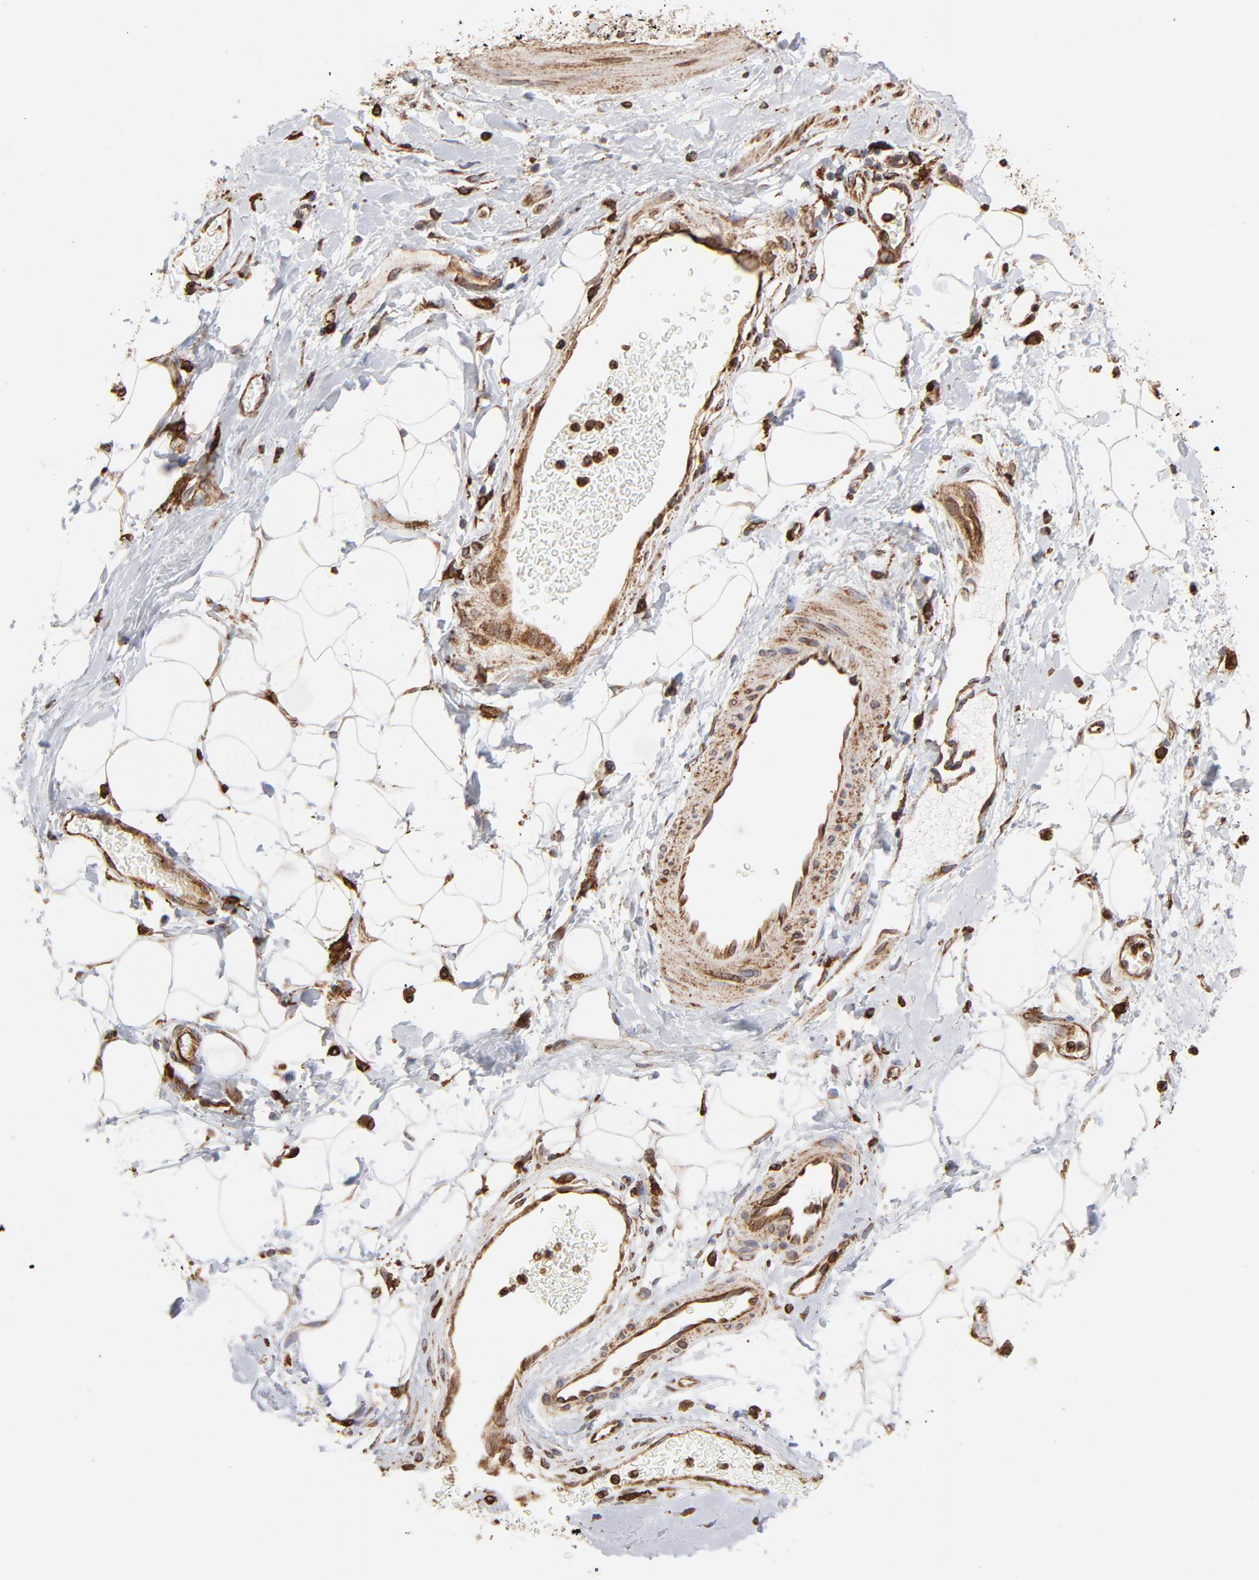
{"staining": {"intensity": "strong", "quantity": ">75%", "location": "cytoplasmic/membranous"}, "tissue": "adipose tissue", "cell_type": "Adipocytes", "image_type": "normal", "snomed": [{"axis": "morphology", "description": "Normal tissue, NOS"}, {"axis": "morphology", "description": "Urothelial carcinoma, High grade"}, {"axis": "topography", "description": "Vascular tissue"}, {"axis": "topography", "description": "Urinary bladder"}], "caption": "A high-resolution histopathology image shows immunohistochemistry staining of benign adipose tissue, which exhibits strong cytoplasmic/membranous staining in approximately >75% of adipocytes. (IHC, brightfield microscopy, high magnification).", "gene": "CANX", "patient": {"sex": "female", "age": 56}}